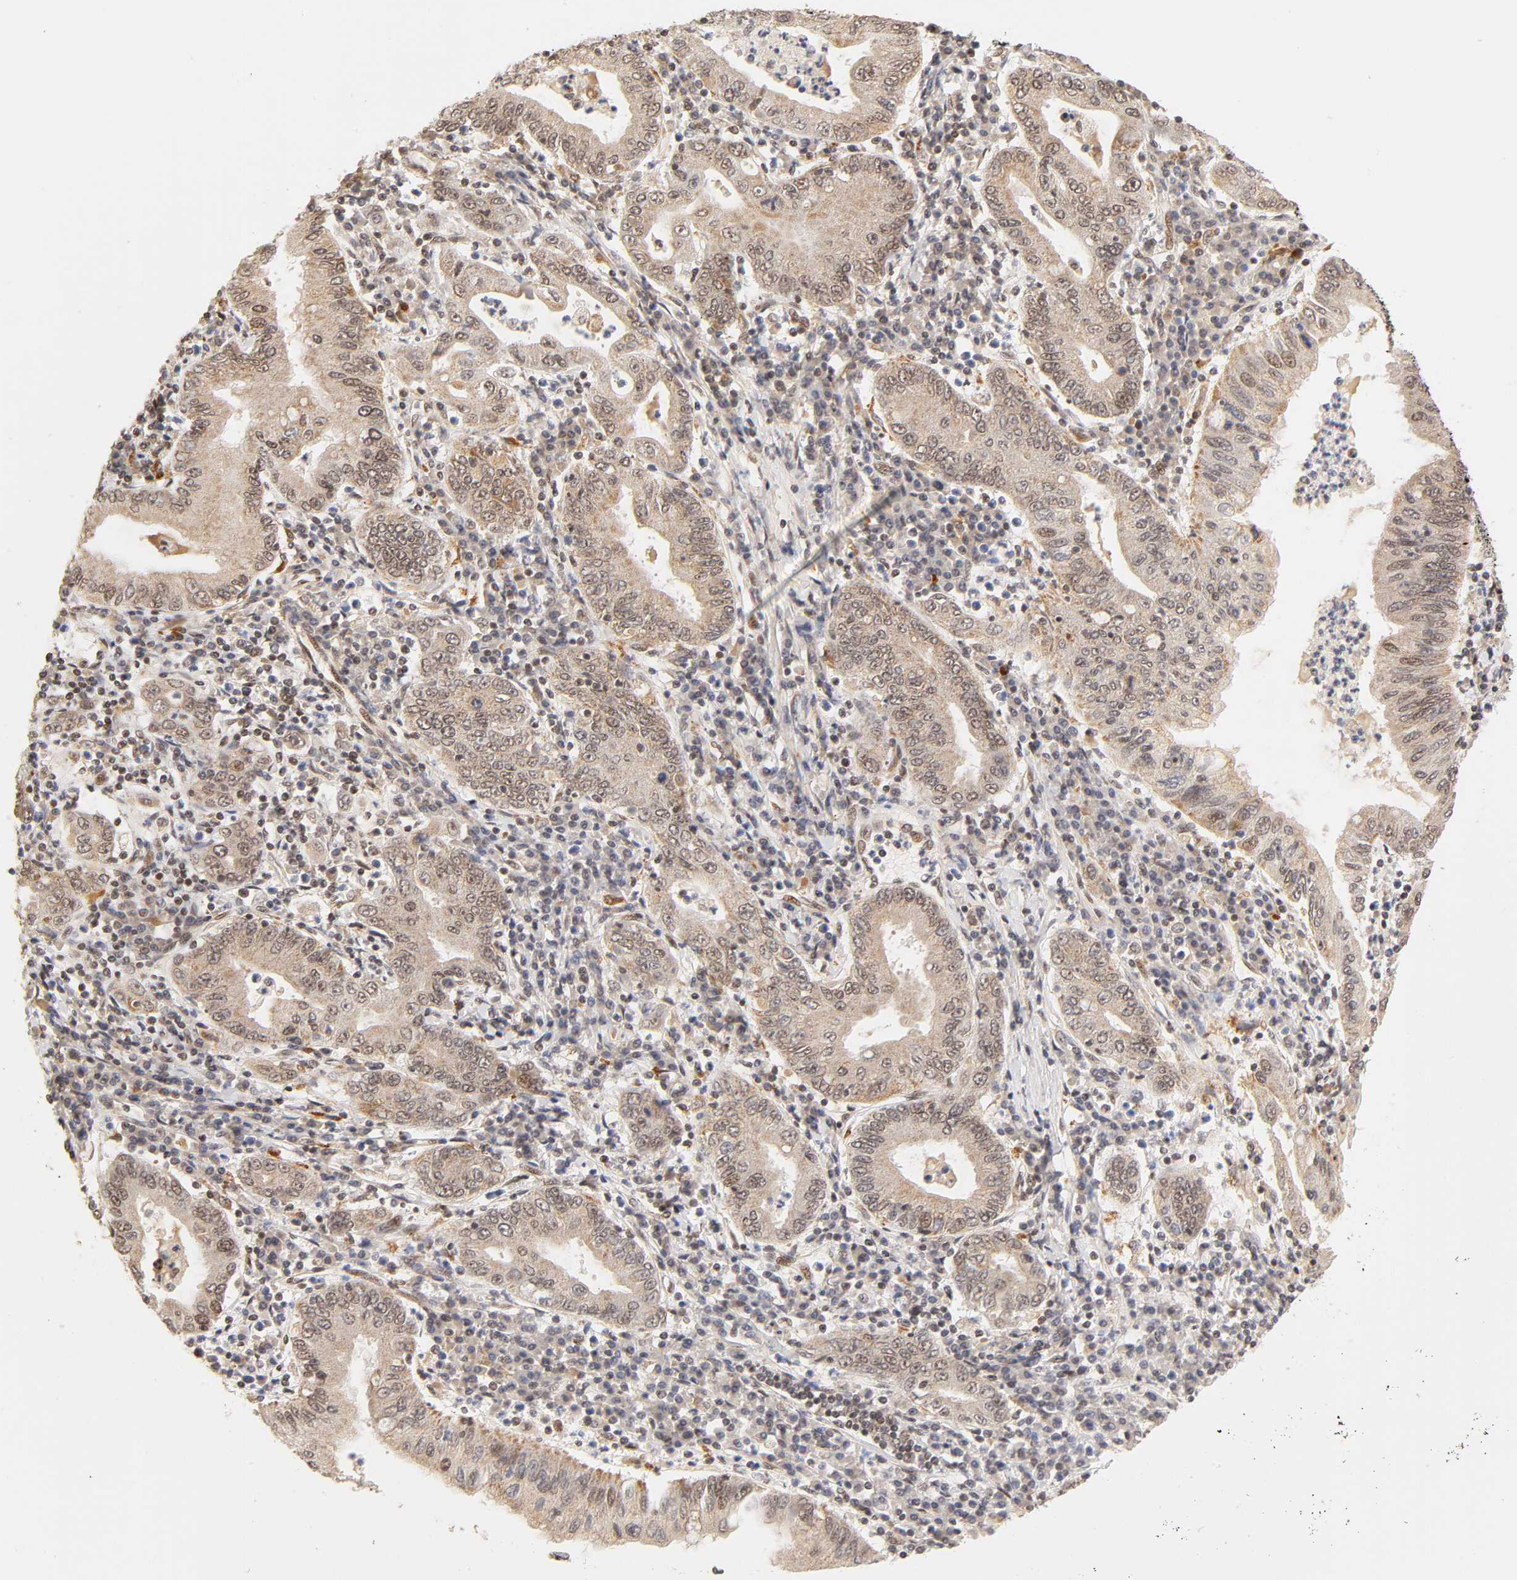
{"staining": {"intensity": "weak", "quantity": "25%-75%", "location": "cytoplasmic/membranous,nuclear"}, "tissue": "stomach cancer", "cell_type": "Tumor cells", "image_type": "cancer", "snomed": [{"axis": "morphology", "description": "Normal tissue, NOS"}, {"axis": "morphology", "description": "Adenocarcinoma, NOS"}, {"axis": "topography", "description": "Esophagus"}, {"axis": "topography", "description": "Stomach, upper"}, {"axis": "topography", "description": "Peripheral nerve tissue"}], "caption": "Protein expression by immunohistochemistry shows weak cytoplasmic/membranous and nuclear staining in approximately 25%-75% of tumor cells in stomach cancer (adenocarcinoma). (Brightfield microscopy of DAB IHC at high magnification).", "gene": "TAF10", "patient": {"sex": "male", "age": 62}}